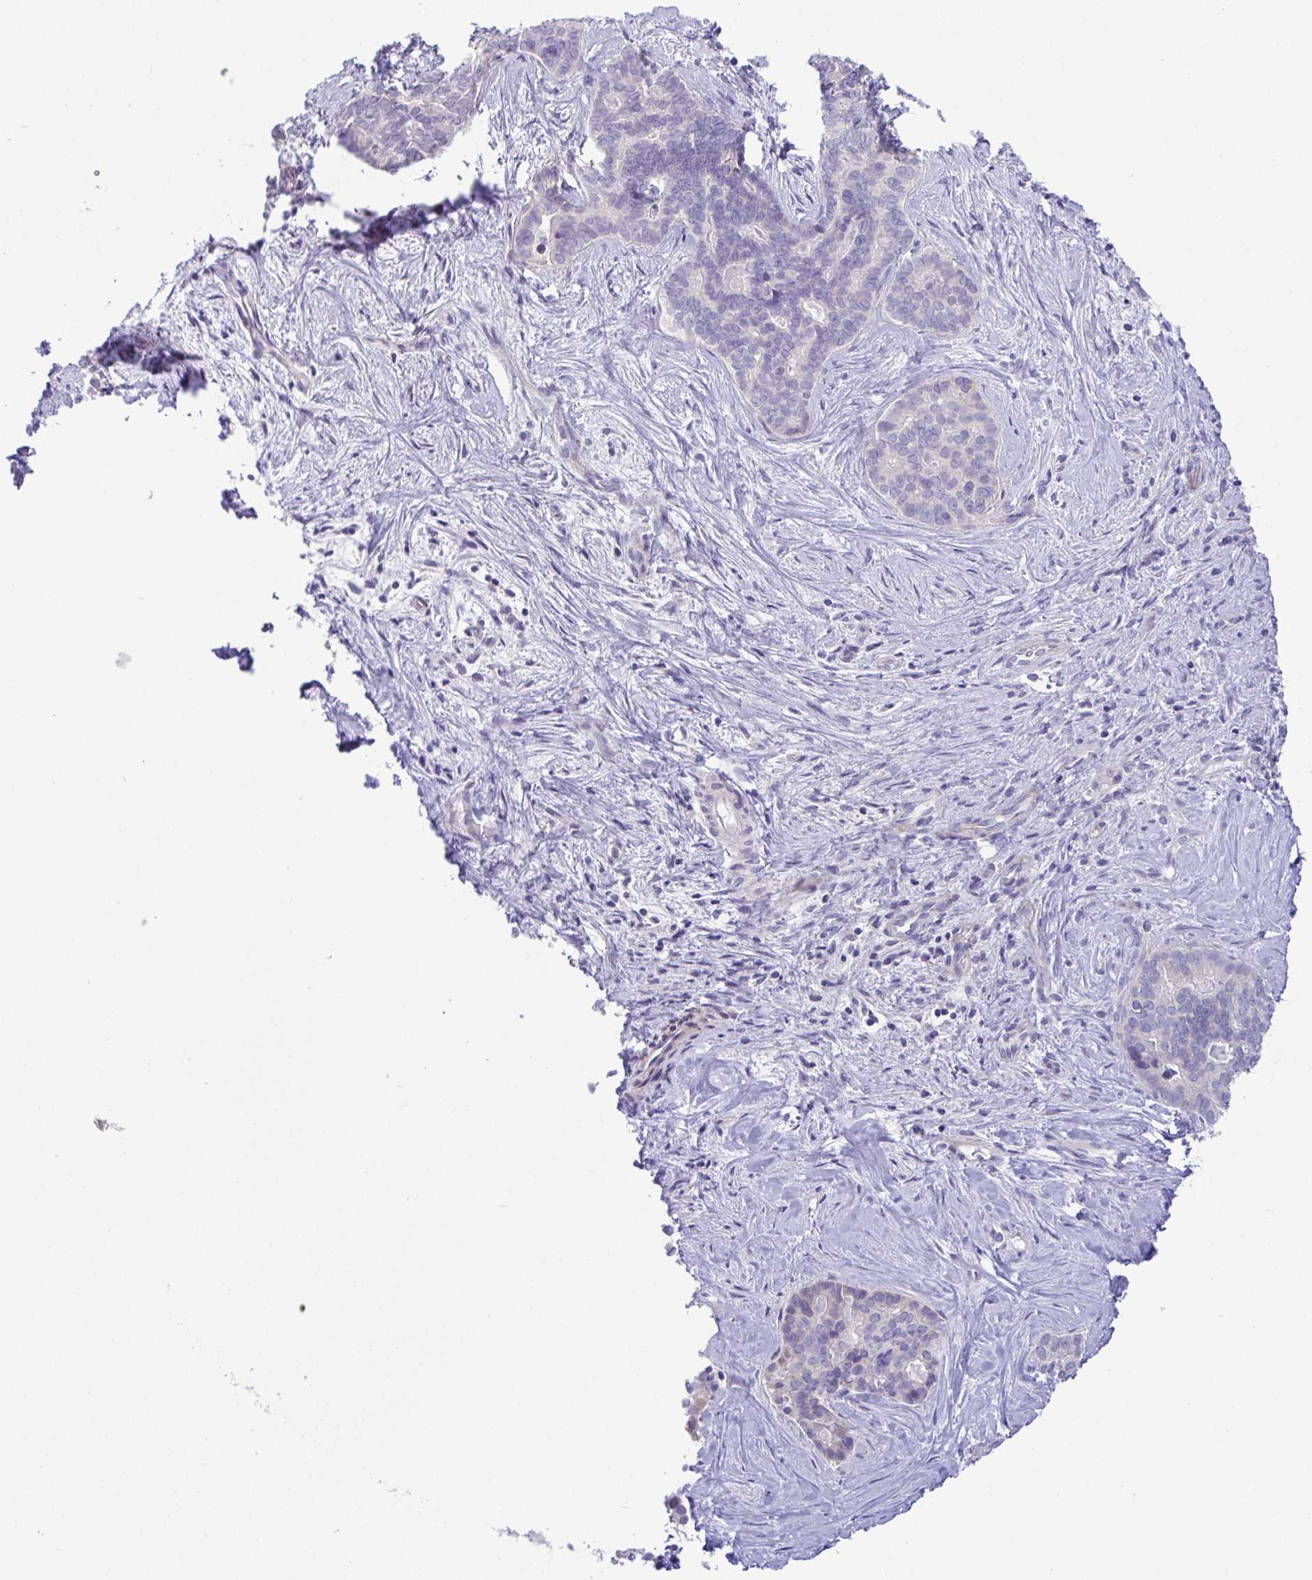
{"staining": {"intensity": "negative", "quantity": "none", "location": "none"}, "tissue": "liver cancer", "cell_type": "Tumor cells", "image_type": "cancer", "snomed": [{"axis": "morphology", "description": "Cholangiocarcinoma"}, {"axis": "topography", "description": "Liver"}], "caption": "An image of liver cancer (cholangiocarcinoma) stained for a protein demonstrates no brown staining in tumor cells.", "gene": "DTX3", "patient": {"sex": "female", "age": 64}}